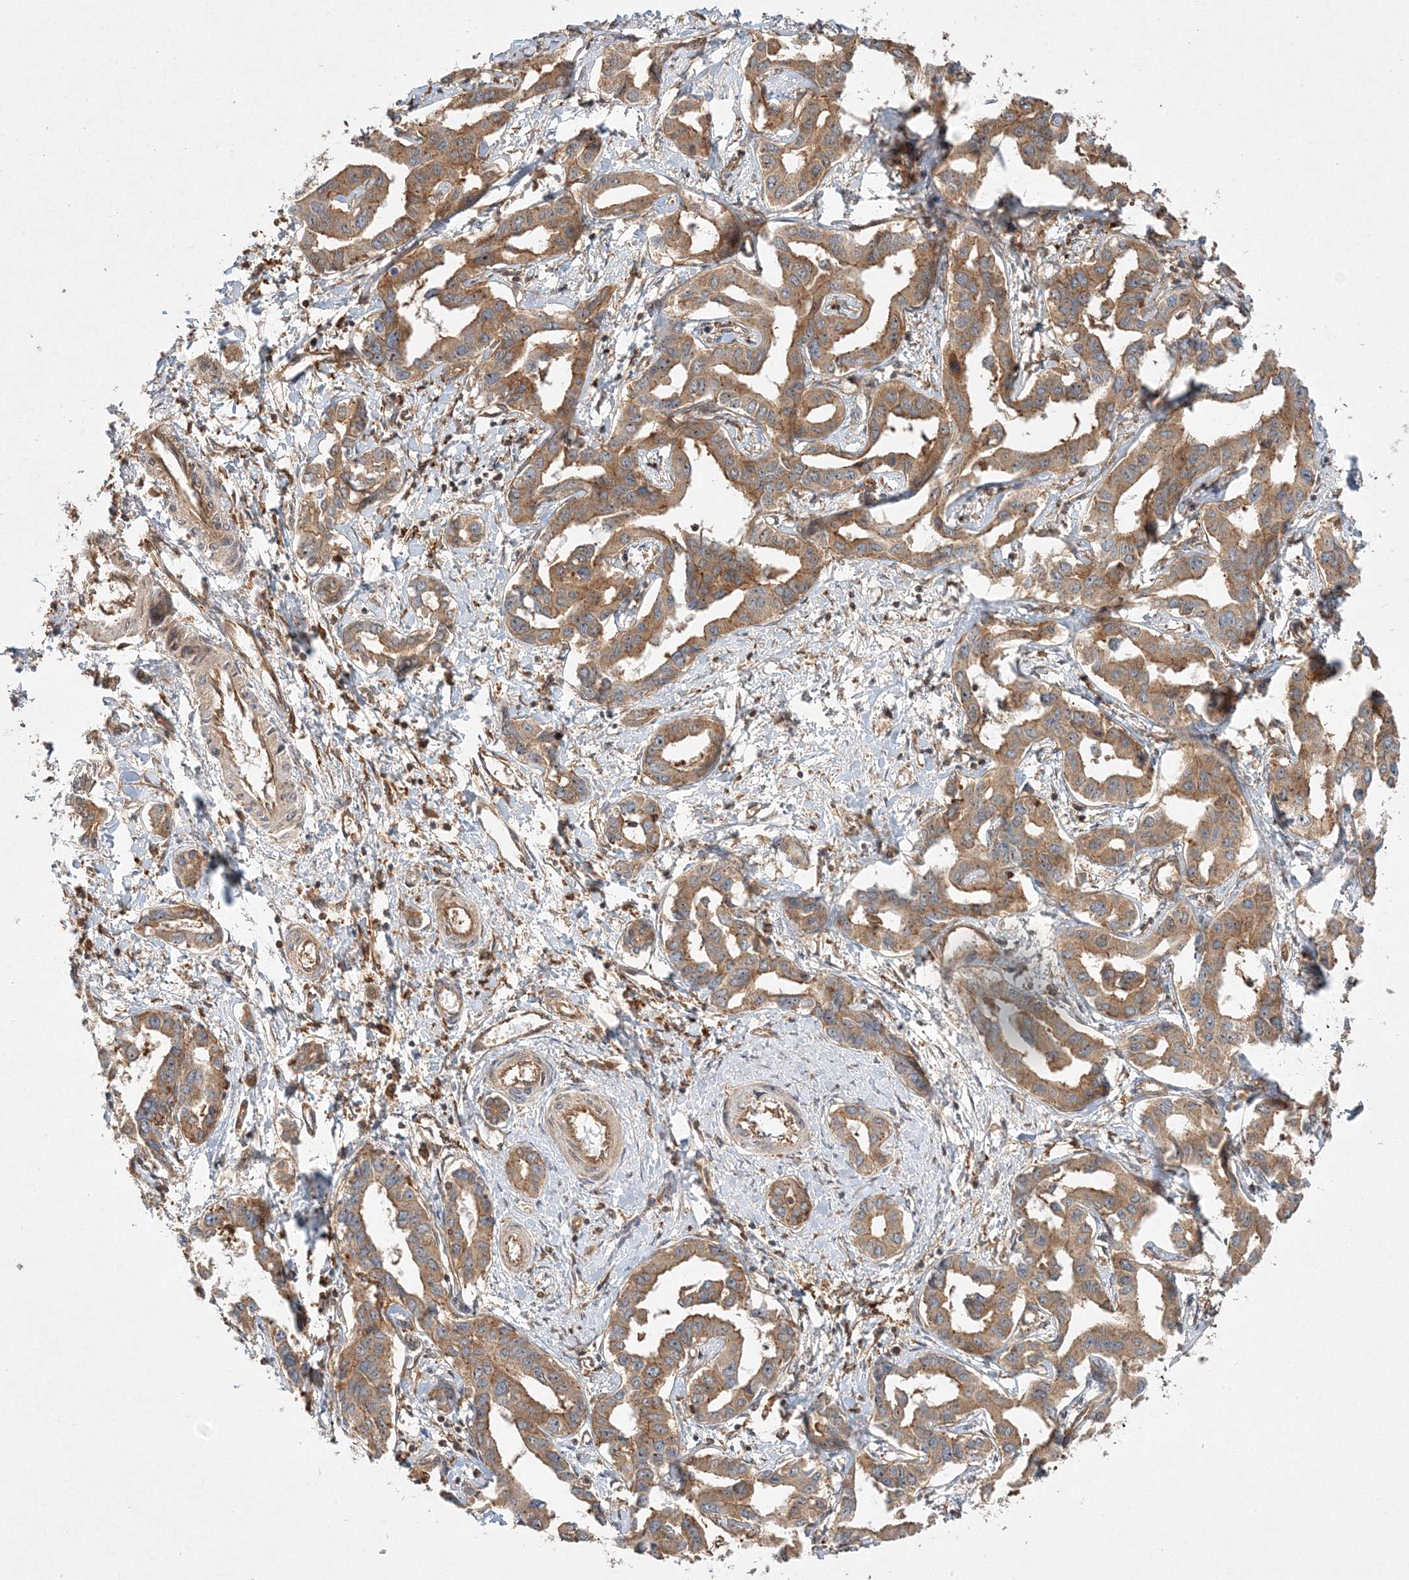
{"staining": {"intensity": "moderate", "quantity": ">75%", "location": "cytoplasmic/membranous"}, "tissue": "liver cancer", "cell_type": "Tumor cells", "image_type": "cancer", "snomed": [{"axis": "morphology", "description": "Cholangiocarcinoma"}, {"axis": "topography", "description": "Liver"}], "caption": "This micrograph exhibits IHC staining of human liver cholangiocarcinoma, with medium moderate cytoplasmic/membranous positivity in about >75% of tumor cells.", "gene": "WDR37", "patient": {"sex": "male", "age": 59}}